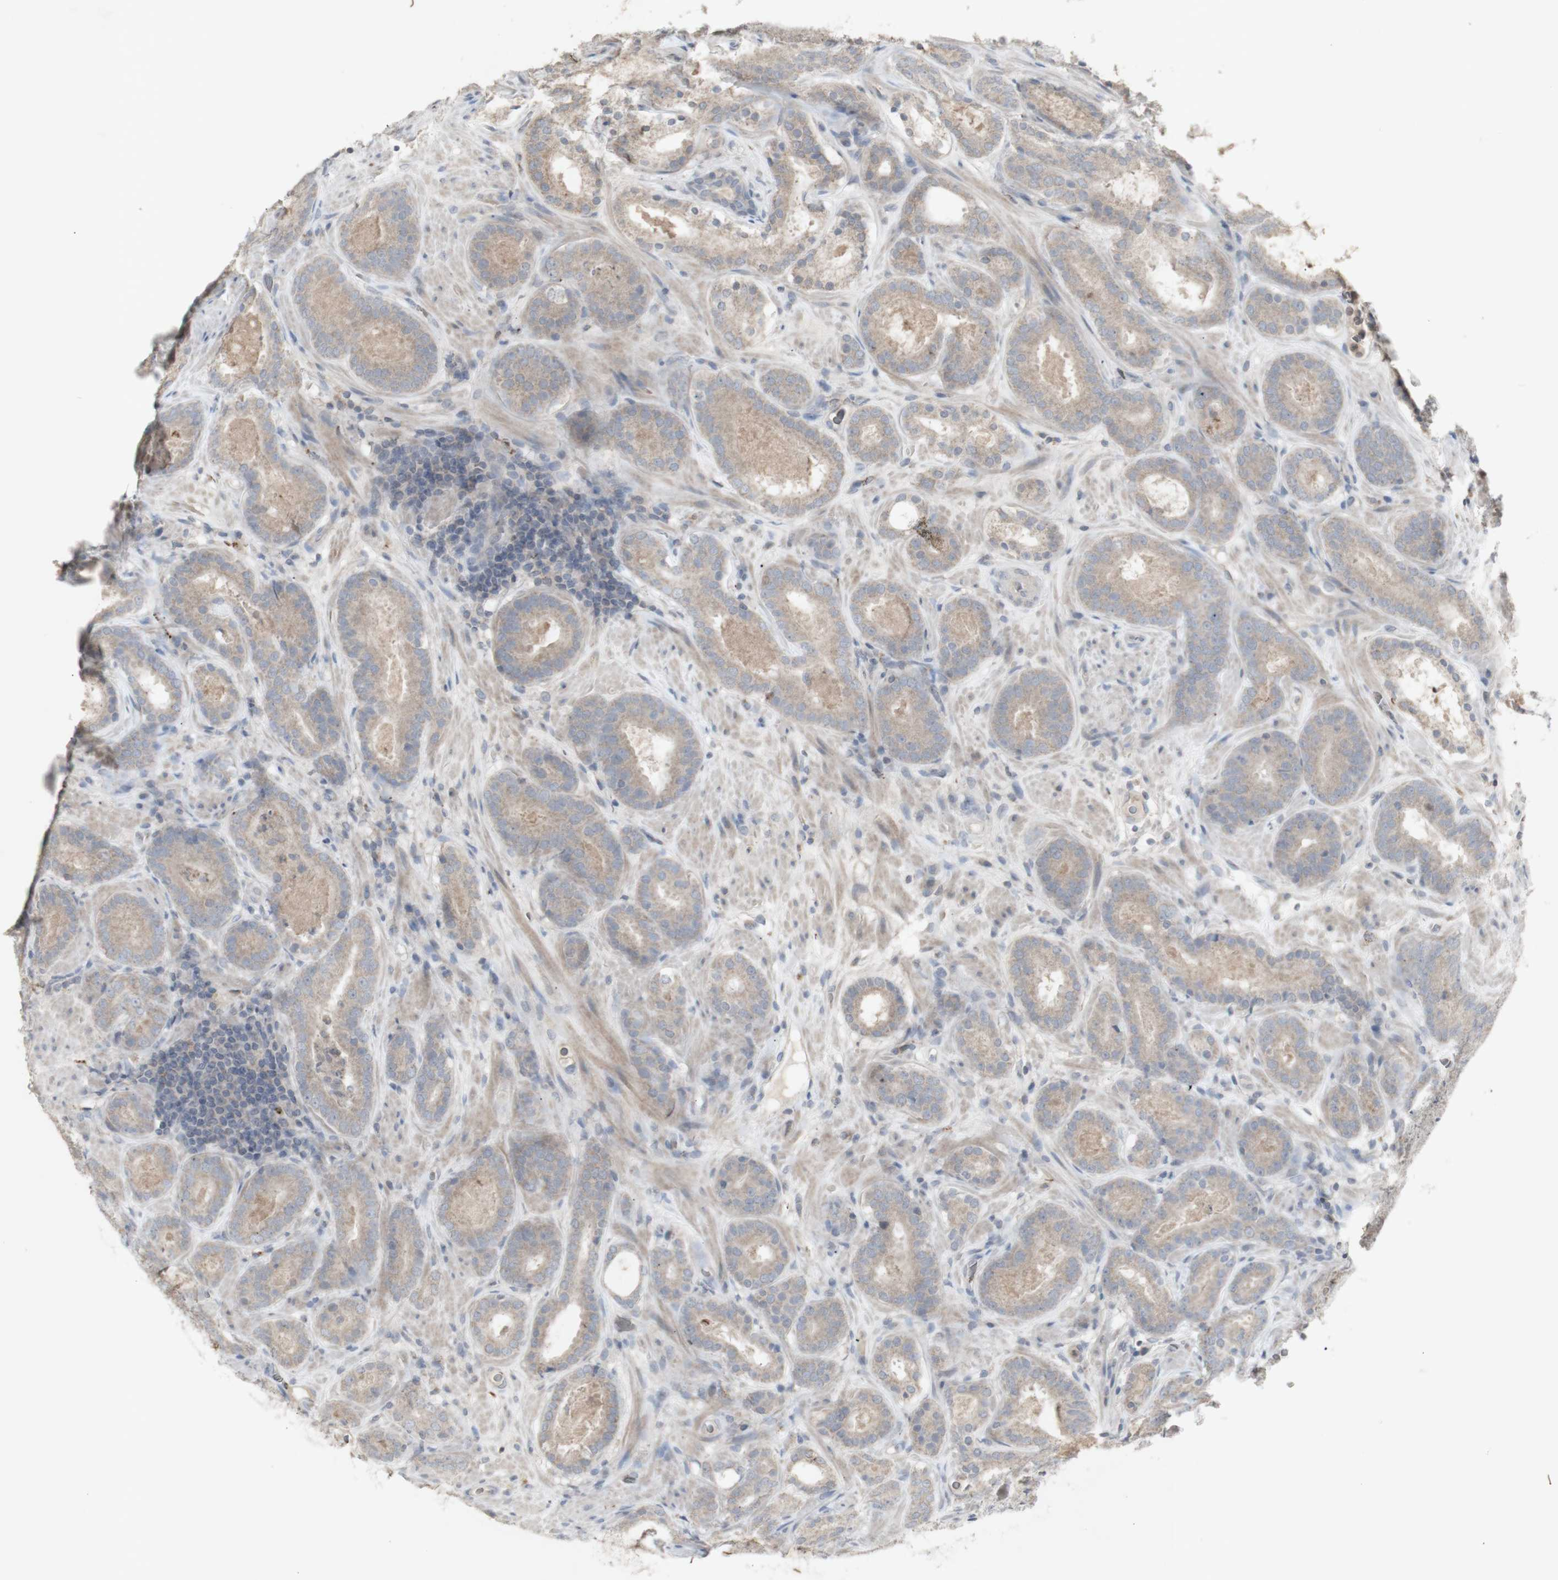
{"staining": {"intensity": "weak", "quantity": ">75%", "location": "cytoplasmic/membranous"}, "tissue": "prostate cancer", "cell_type": "Tumor cells", "image_type": "cancer", "snomed": [{"axis": "morphology", "description": "Adenocarcinoma, Low grade"}, {"axis": "topography", "description": "Prostate"}], "caption": "This photomicrograph displays immunohistochemistry staining of human prostate cancer, with low weak cytoplasmic/membranous staining in about >75% of tumor cells.", "gene": "INS", "patient": {"sex": "male", "age": 69}}